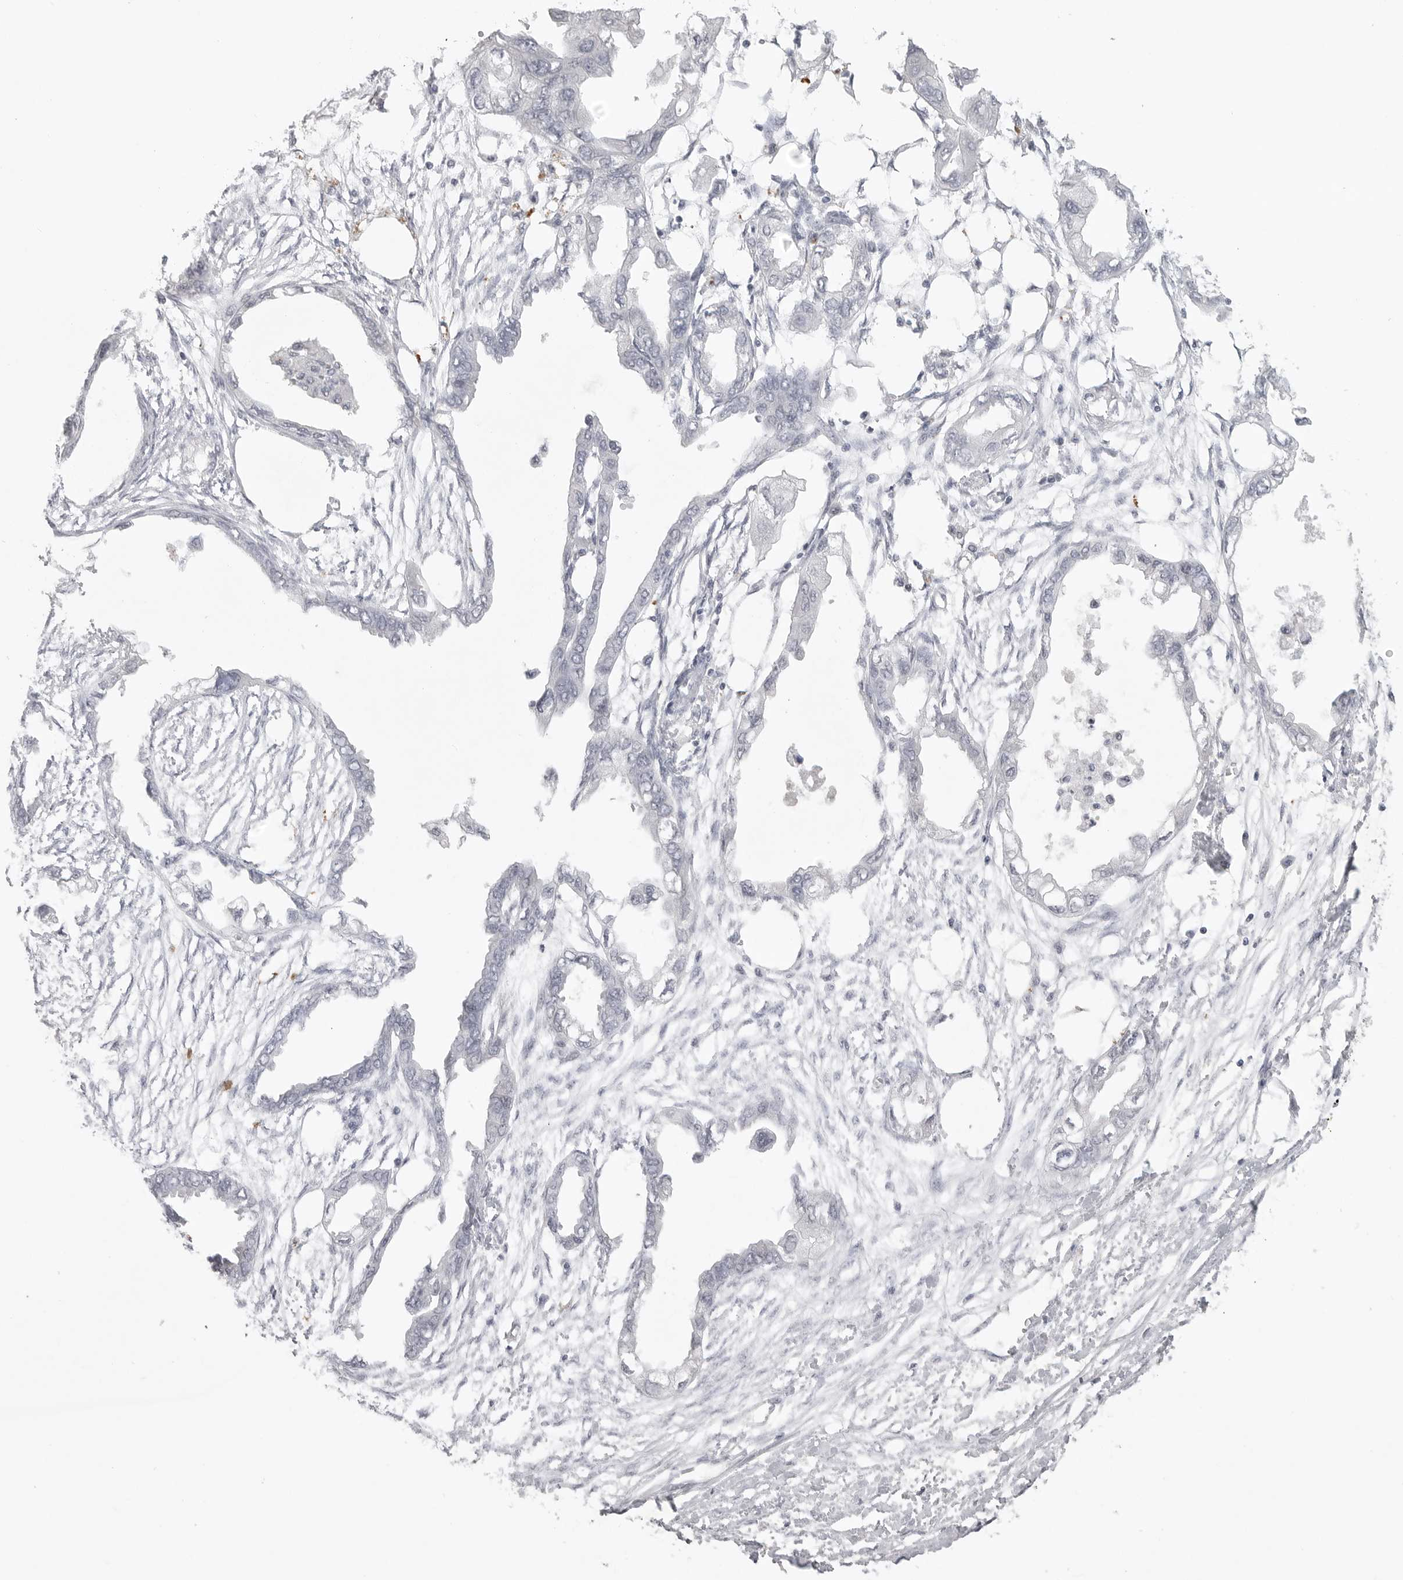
{"staining": {"intensity": "negative", "quantity": "none", "location": "none"}, "tissue": "endometrial cancer", "cell_type": "Tumor cells", "image_type": "cancer", "snomed": [{"axis": "morphology", "description": "Adenocarcinoma, NOS"}, {"axis": "morphology", "description": "Adenocarcinoma, metastatic, NOS"}, {"axis": "topography", "description": "Adipose tissue"}, {"axis": "topography", "description": "Endometrium"}], "caption": "A histopathology image of human adenocarcinoma (endometrial) is negative for staining in tumor cells.", "gene": "TCTN3", "patient": {"sex": "female", "age": 67}}